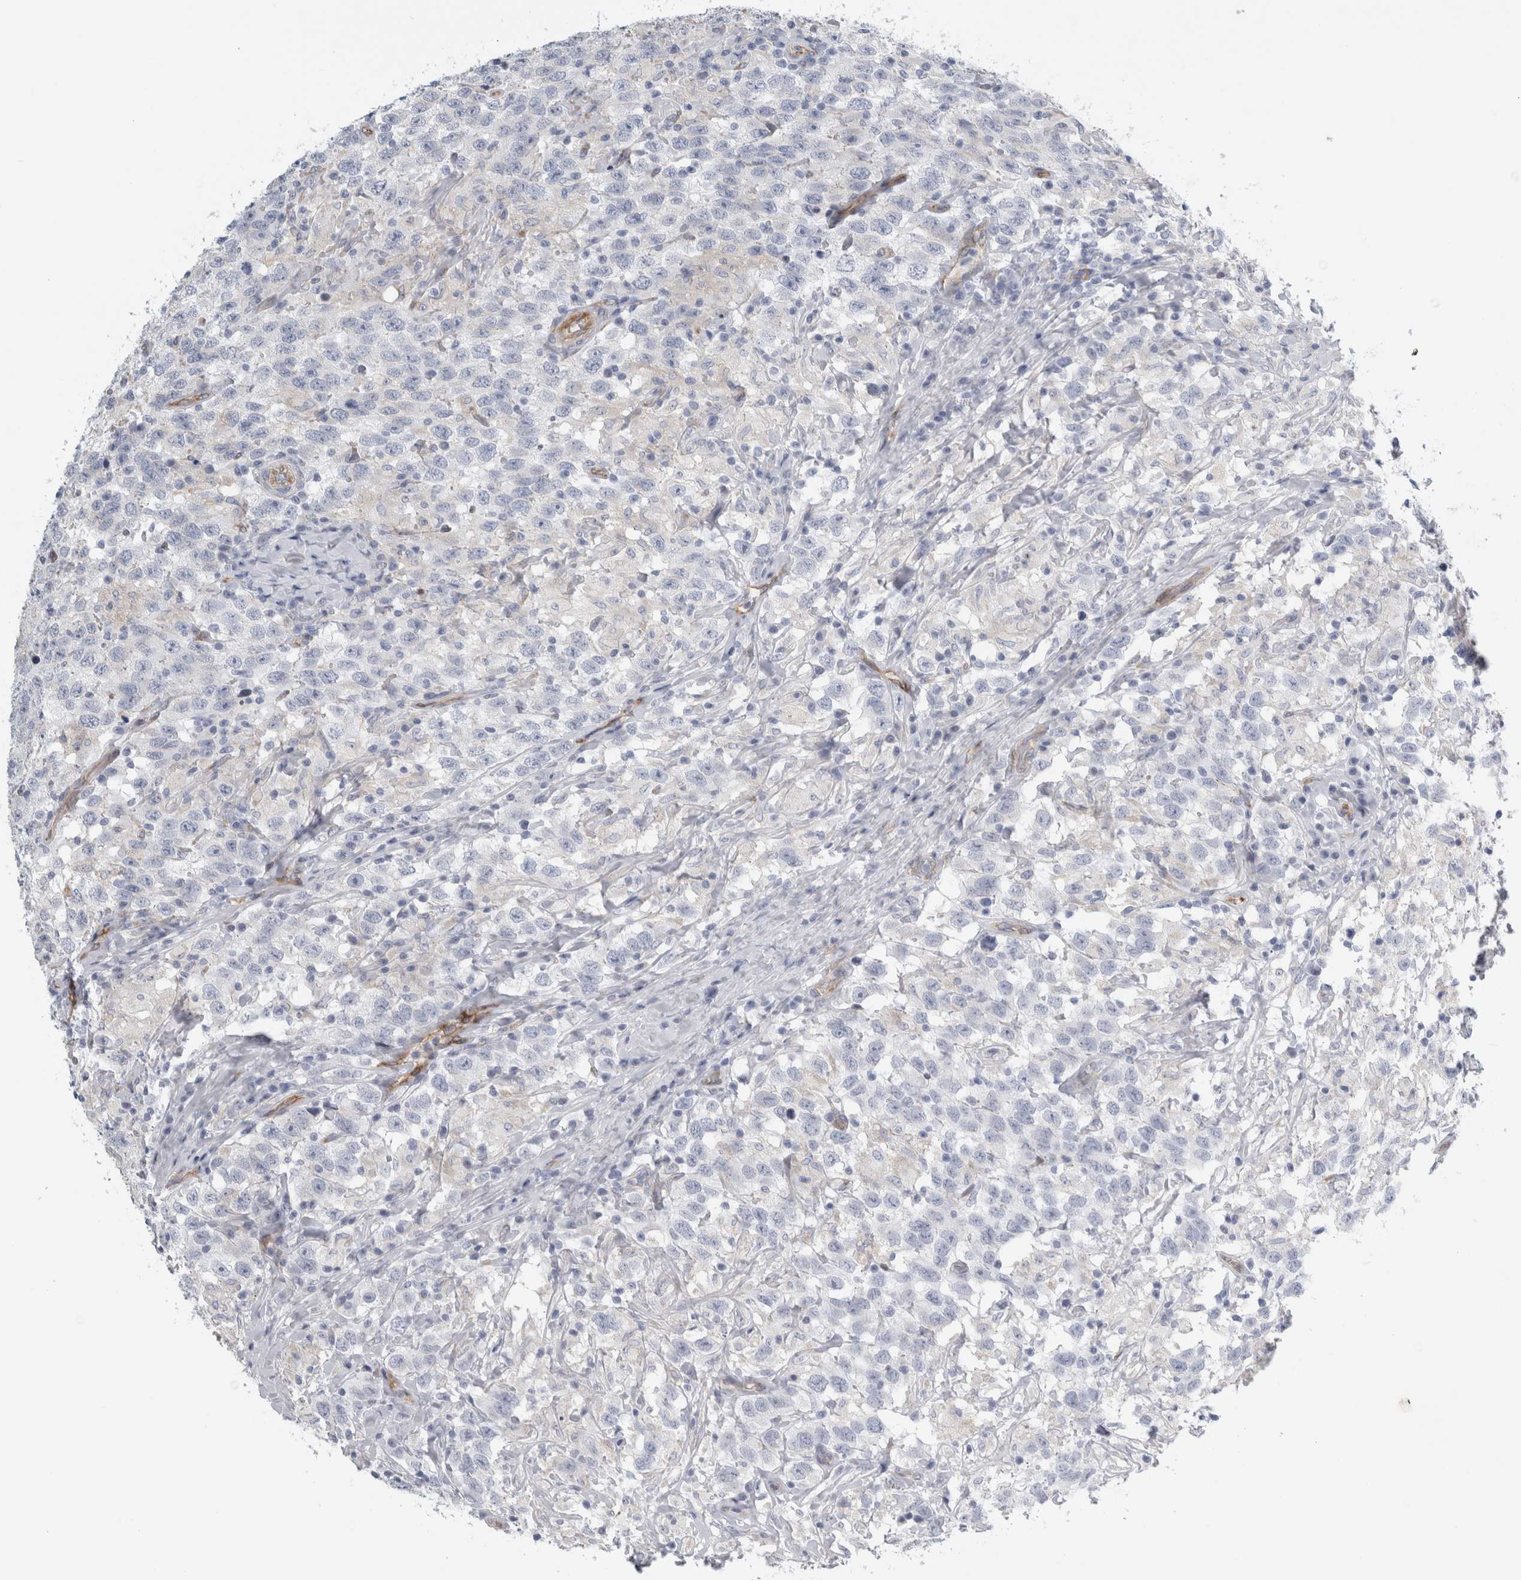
{"staining": {"intensity": "negative", "quantity": "none", "location": "none"}, "tissue": "testis cancer", "cell_type": "Tumor cells", "image_type": "cancer", "snomed": [{"axis": "morphology", "description": "Seminoma, NOS"}, {"axis": "topography", "description": "Testis"}], "caption": "Tumor cells are negative for brown protein staining in seminoma (testis). The staining is performed using DAB brown chromogen with nuclei counter-stained in using hematoxylin.", "gene": "B3GNT3", "patient": {"sex": "male", "age": 41}}